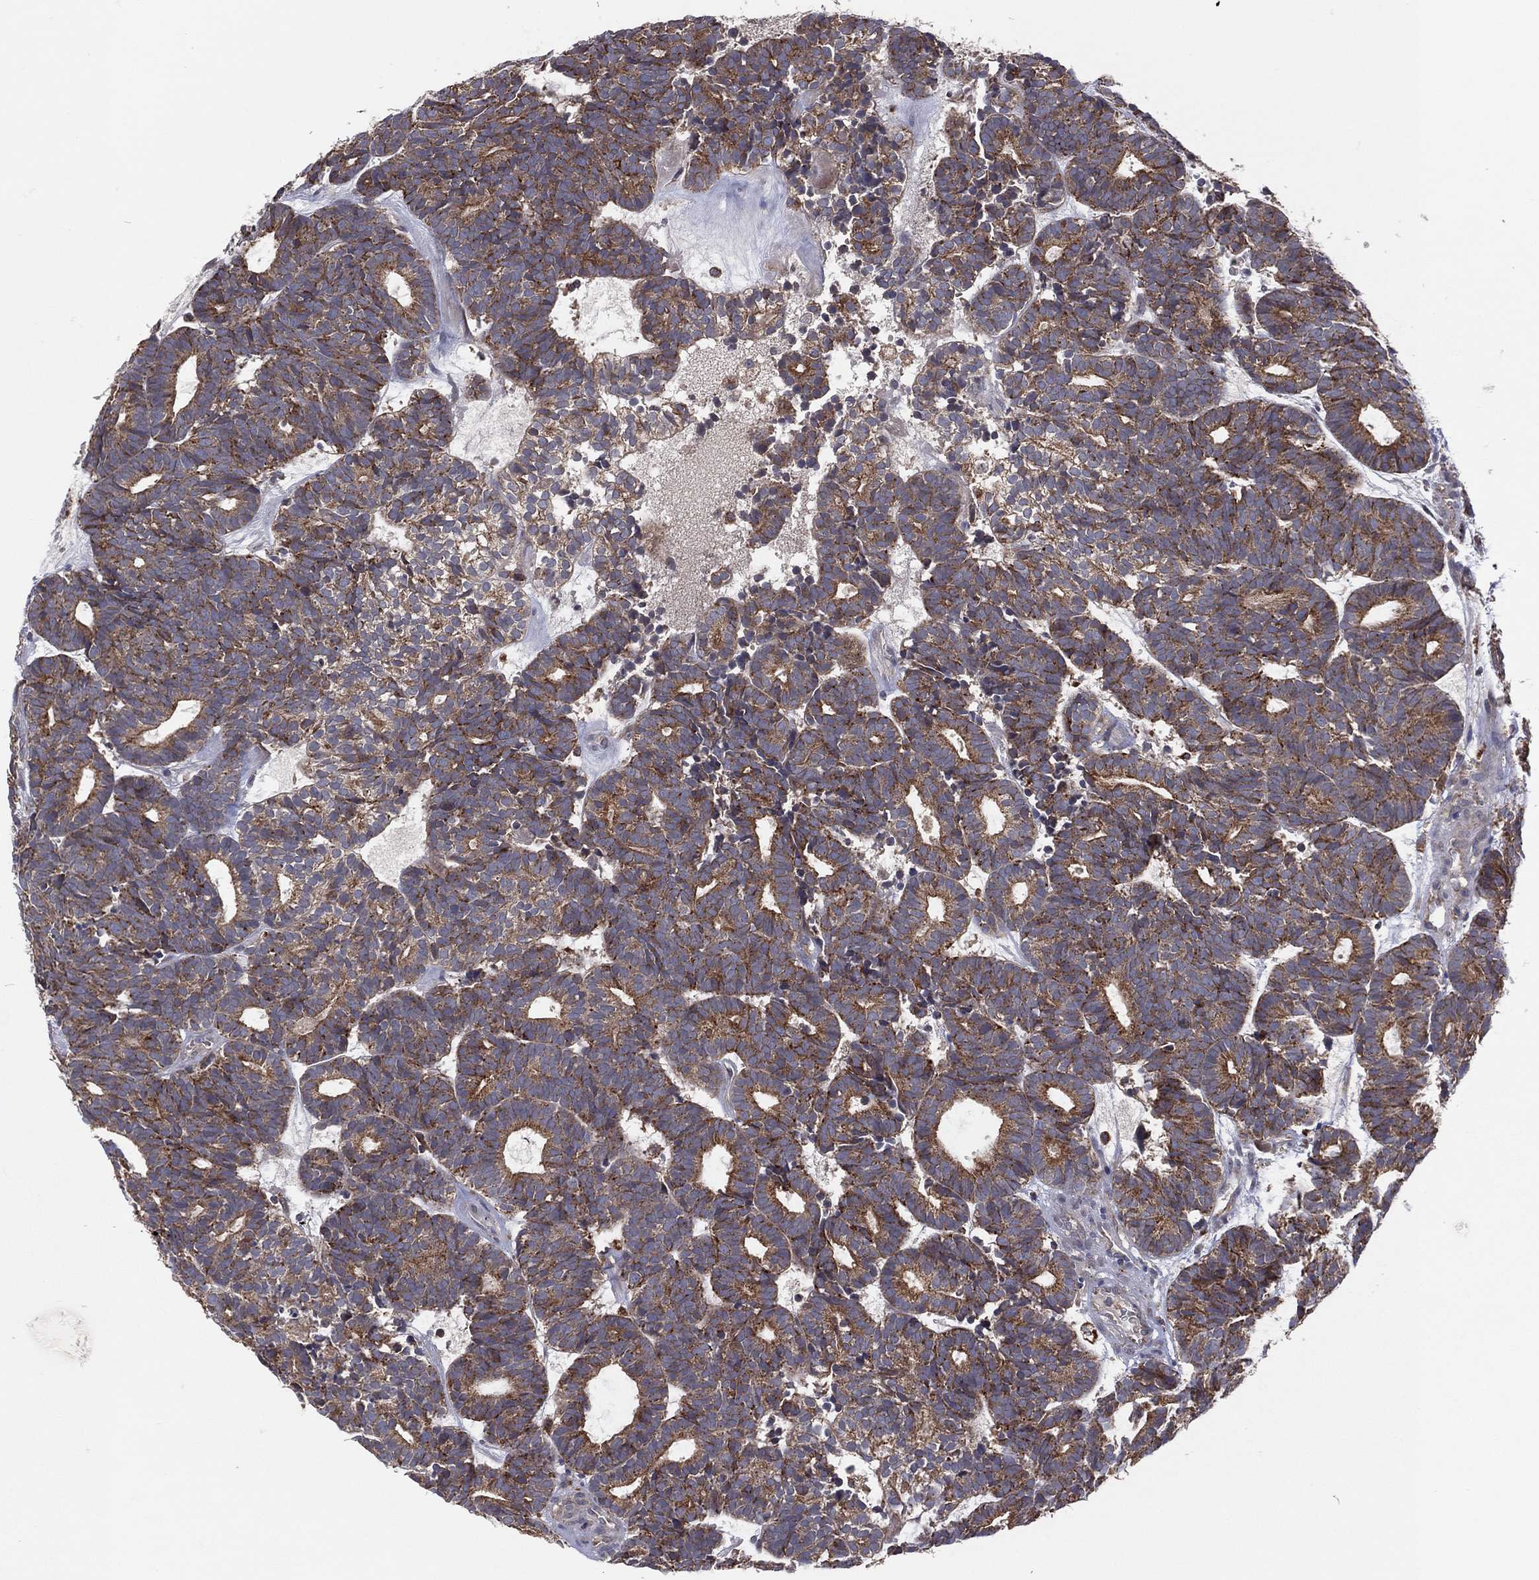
{"staining": {"intensity": "strong", "quantity": ">75%", "location": "cytoplasmic/membranous"}, "tissue": "head and neck cancer", "cell_type": "Tumor cells", "image_type": "cancer", "snomed": [{"axis": "morphology", "description": "Adenocarcinoma, NOS"}, {"axis": "topography", "description": "Head-Neck"}], "caption": "Human head and neck cancer stained with a brown dye demonstrates strong cytoplasmic/membranous positive staining in about >75% of tumor cells.", "gene": "STARD3", "patient": {"sex": "female", "age": 81}}